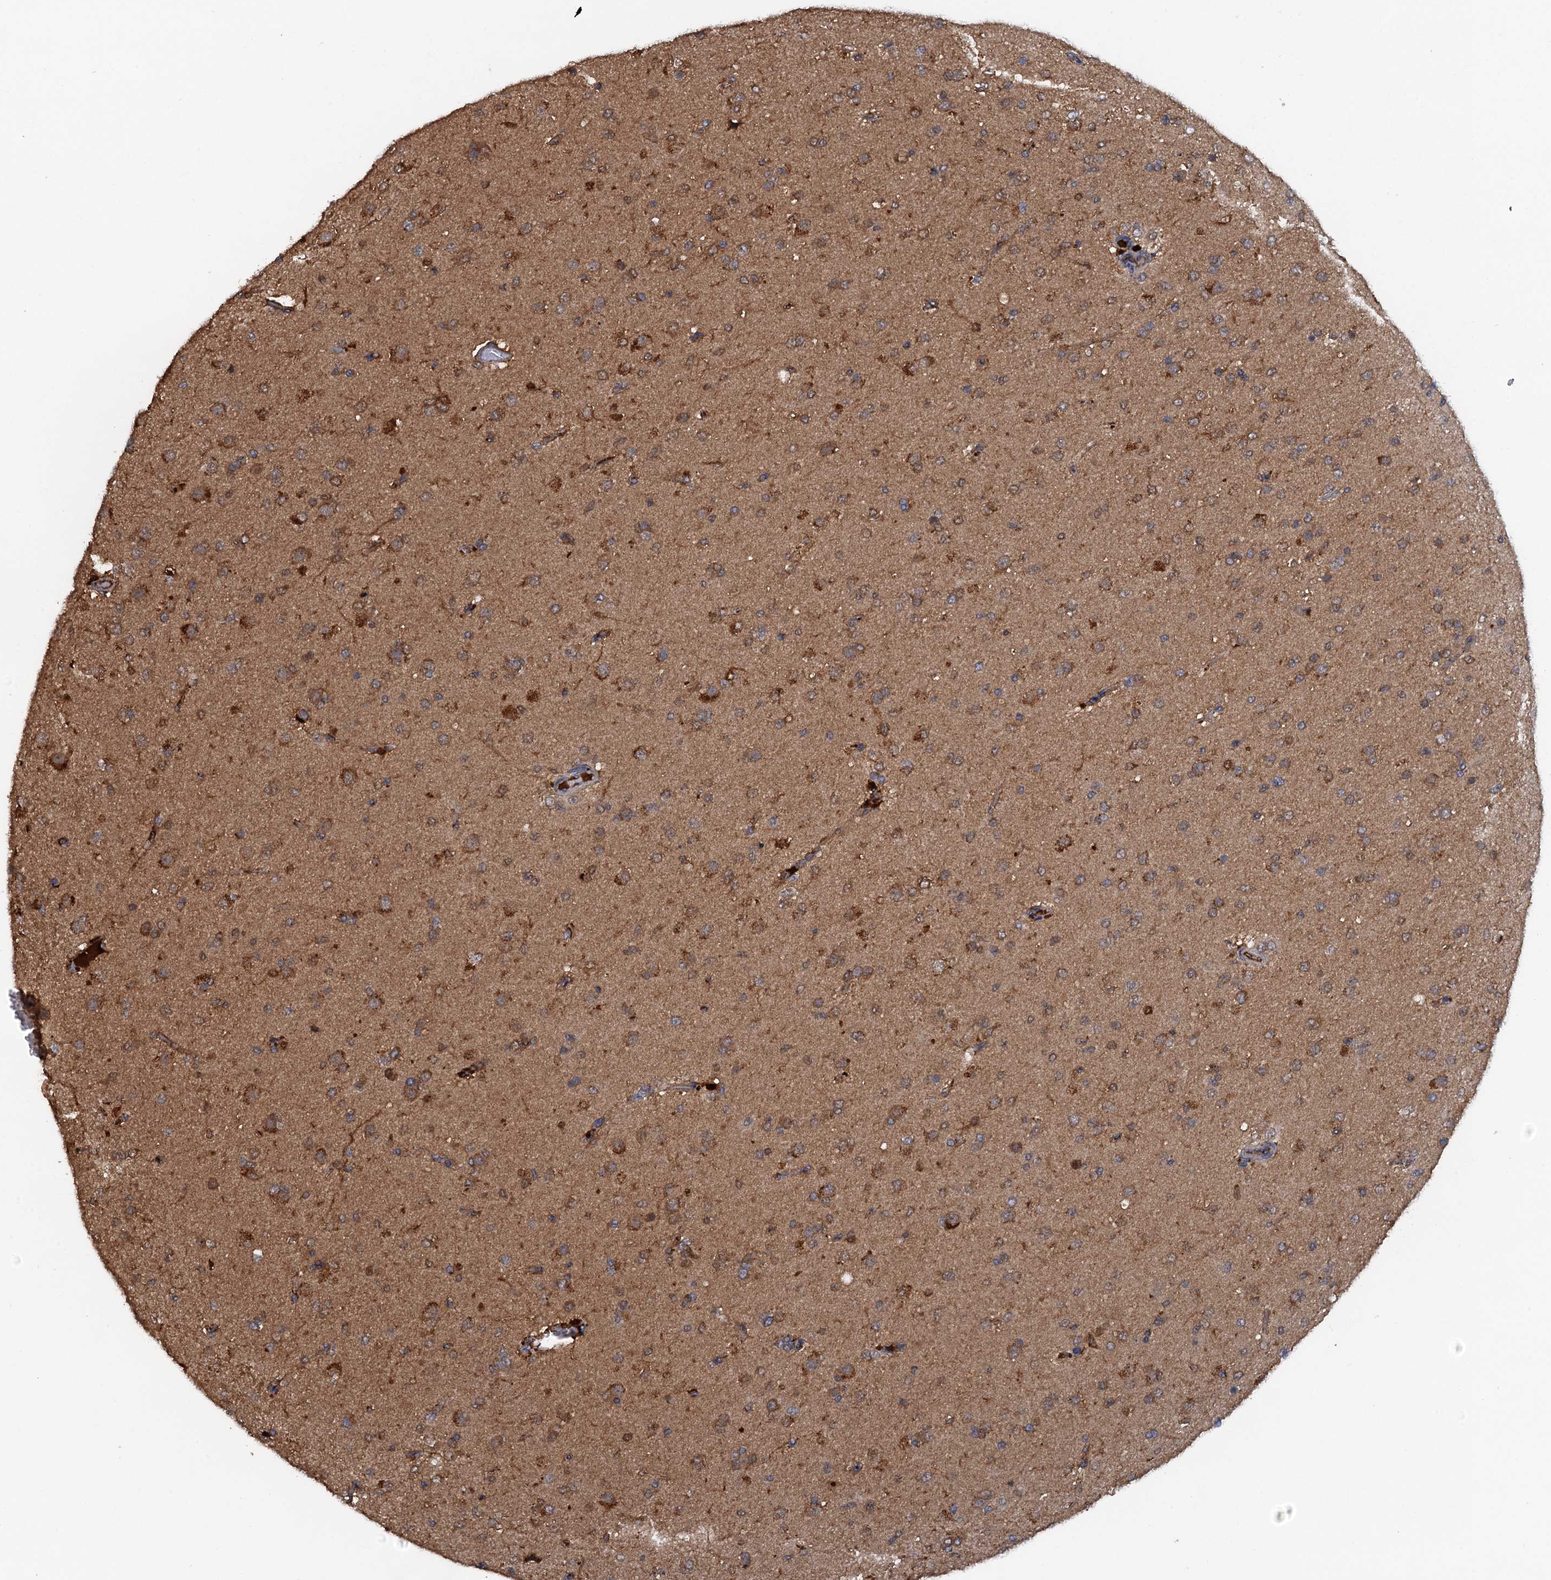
{"staining": {"intensity": "moderate", "quantity": ">75%", "location": "cytoplasmic/membranous"}, "tissue": "glioma", "cell_type": "Tumor cells", "image_type": "cancer", "snomed": [{"axis": "morphology", "description": "Glioma, malignant, Low grade"}, {"axis": "topography", "description": "Brain"}], "caption": "Malignant glioma (low-grade) stained for a protein (brown) displays moderate cytoplasmic/membranous positive expression in about >75% of tumor cells.", "gene": "HAPLN3", "patient": {"sex": "male", "age": 65}}